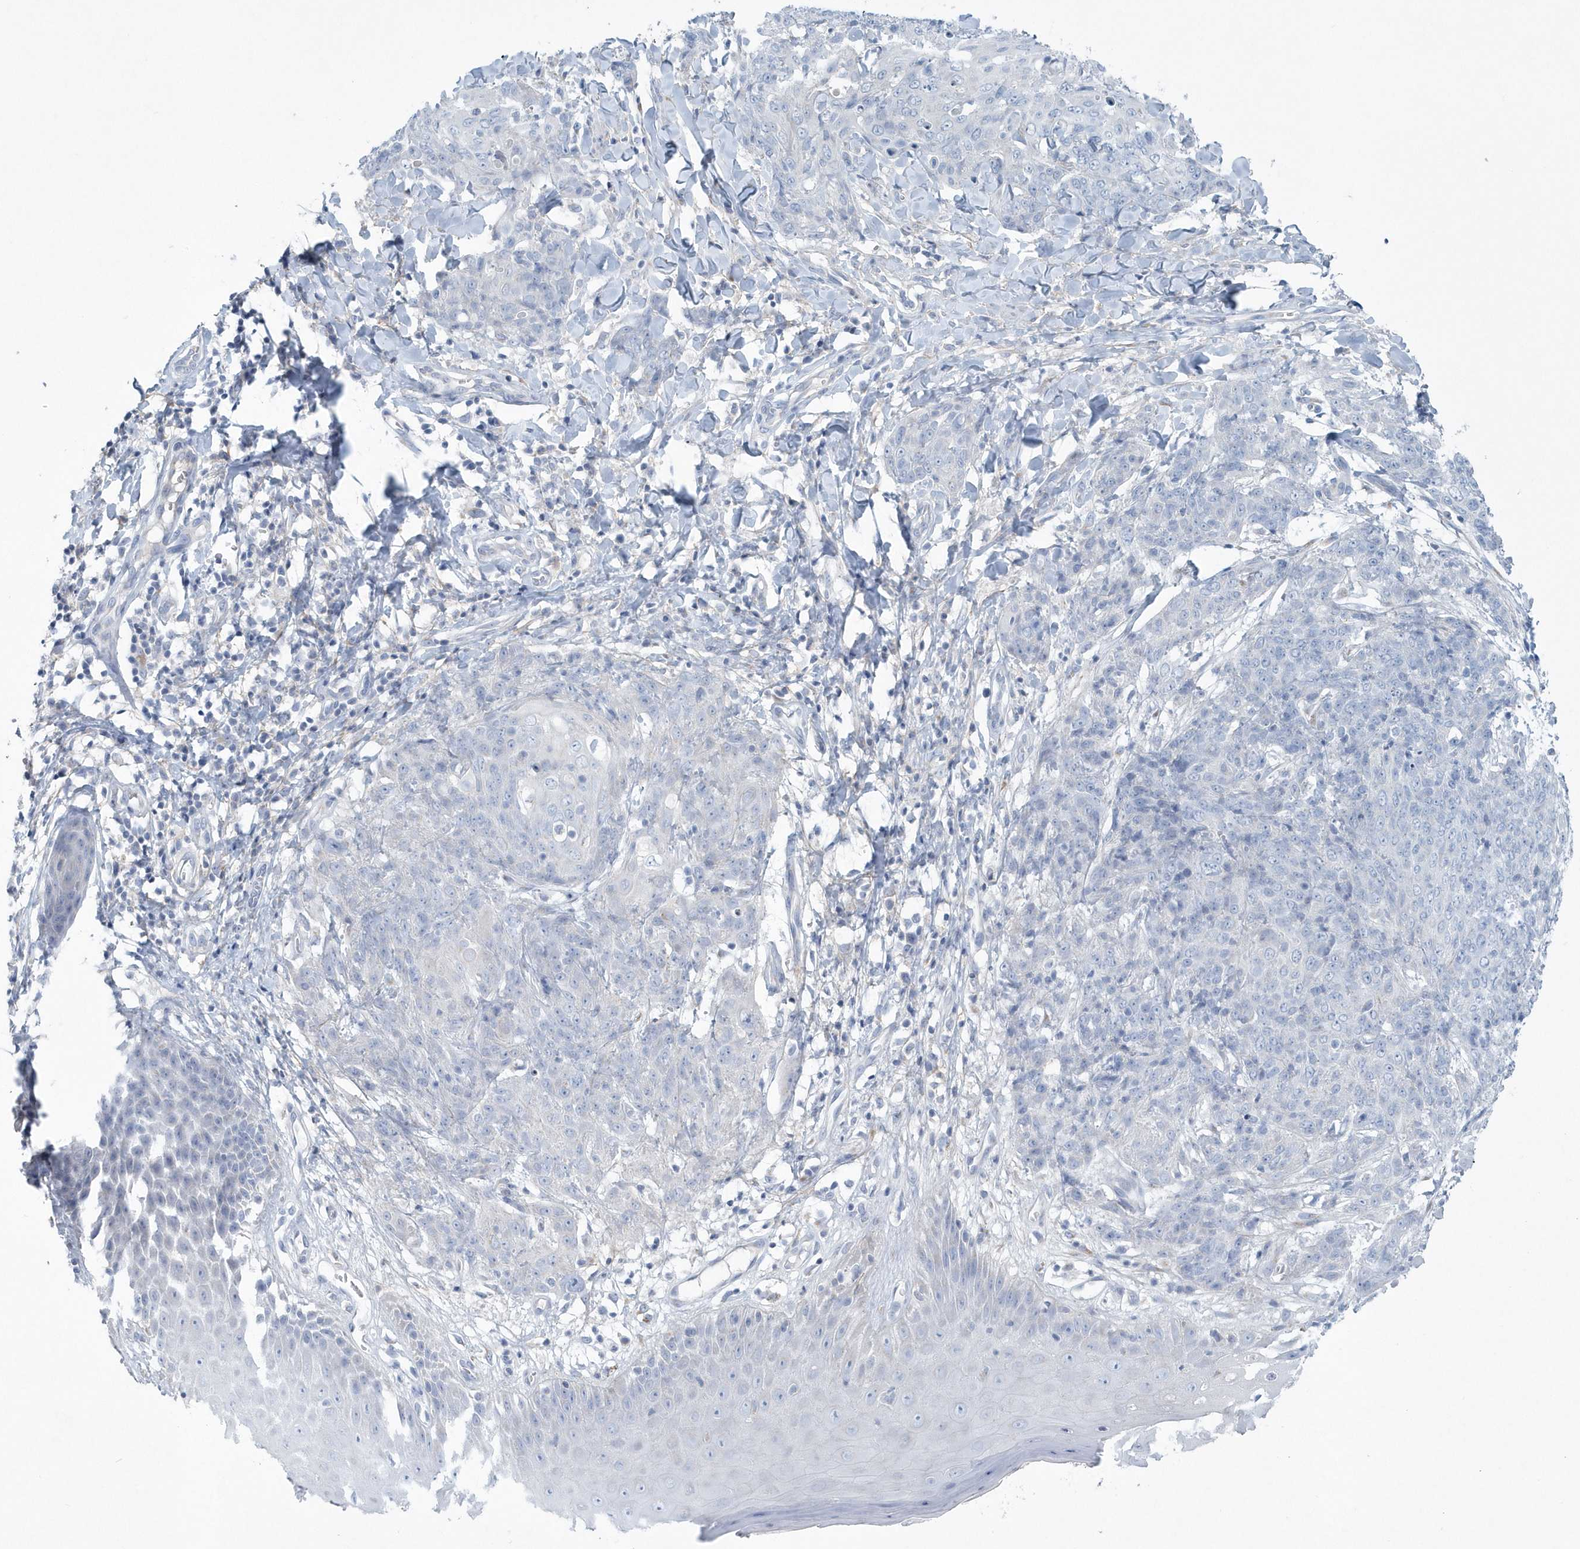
{"staining": {"intensity": "negative", "quantity": "none", "location": "none"}, "tissue": "skin cancer", "cell_type": "Tumor cells", "image_type": "cancer", "snomed": [{"axis": "morphology", "description": "Squamous cell carcinoma, NOS"}, {"axis": "topography", "description": "Skin"}, {"axis": "topography", "description": "Vulva"}], "caption": "Protein analysis of squamous cell carcinoma (skin) shows no significant expression in tumor cells. The staining was performed using DAB to visualize the protein expression in brown, while the nuclei were stained in blue with hematoxylin (Magnification: 20x).", "gene": "SPATA18", "patient": {"sex": "female", "age": 85}}